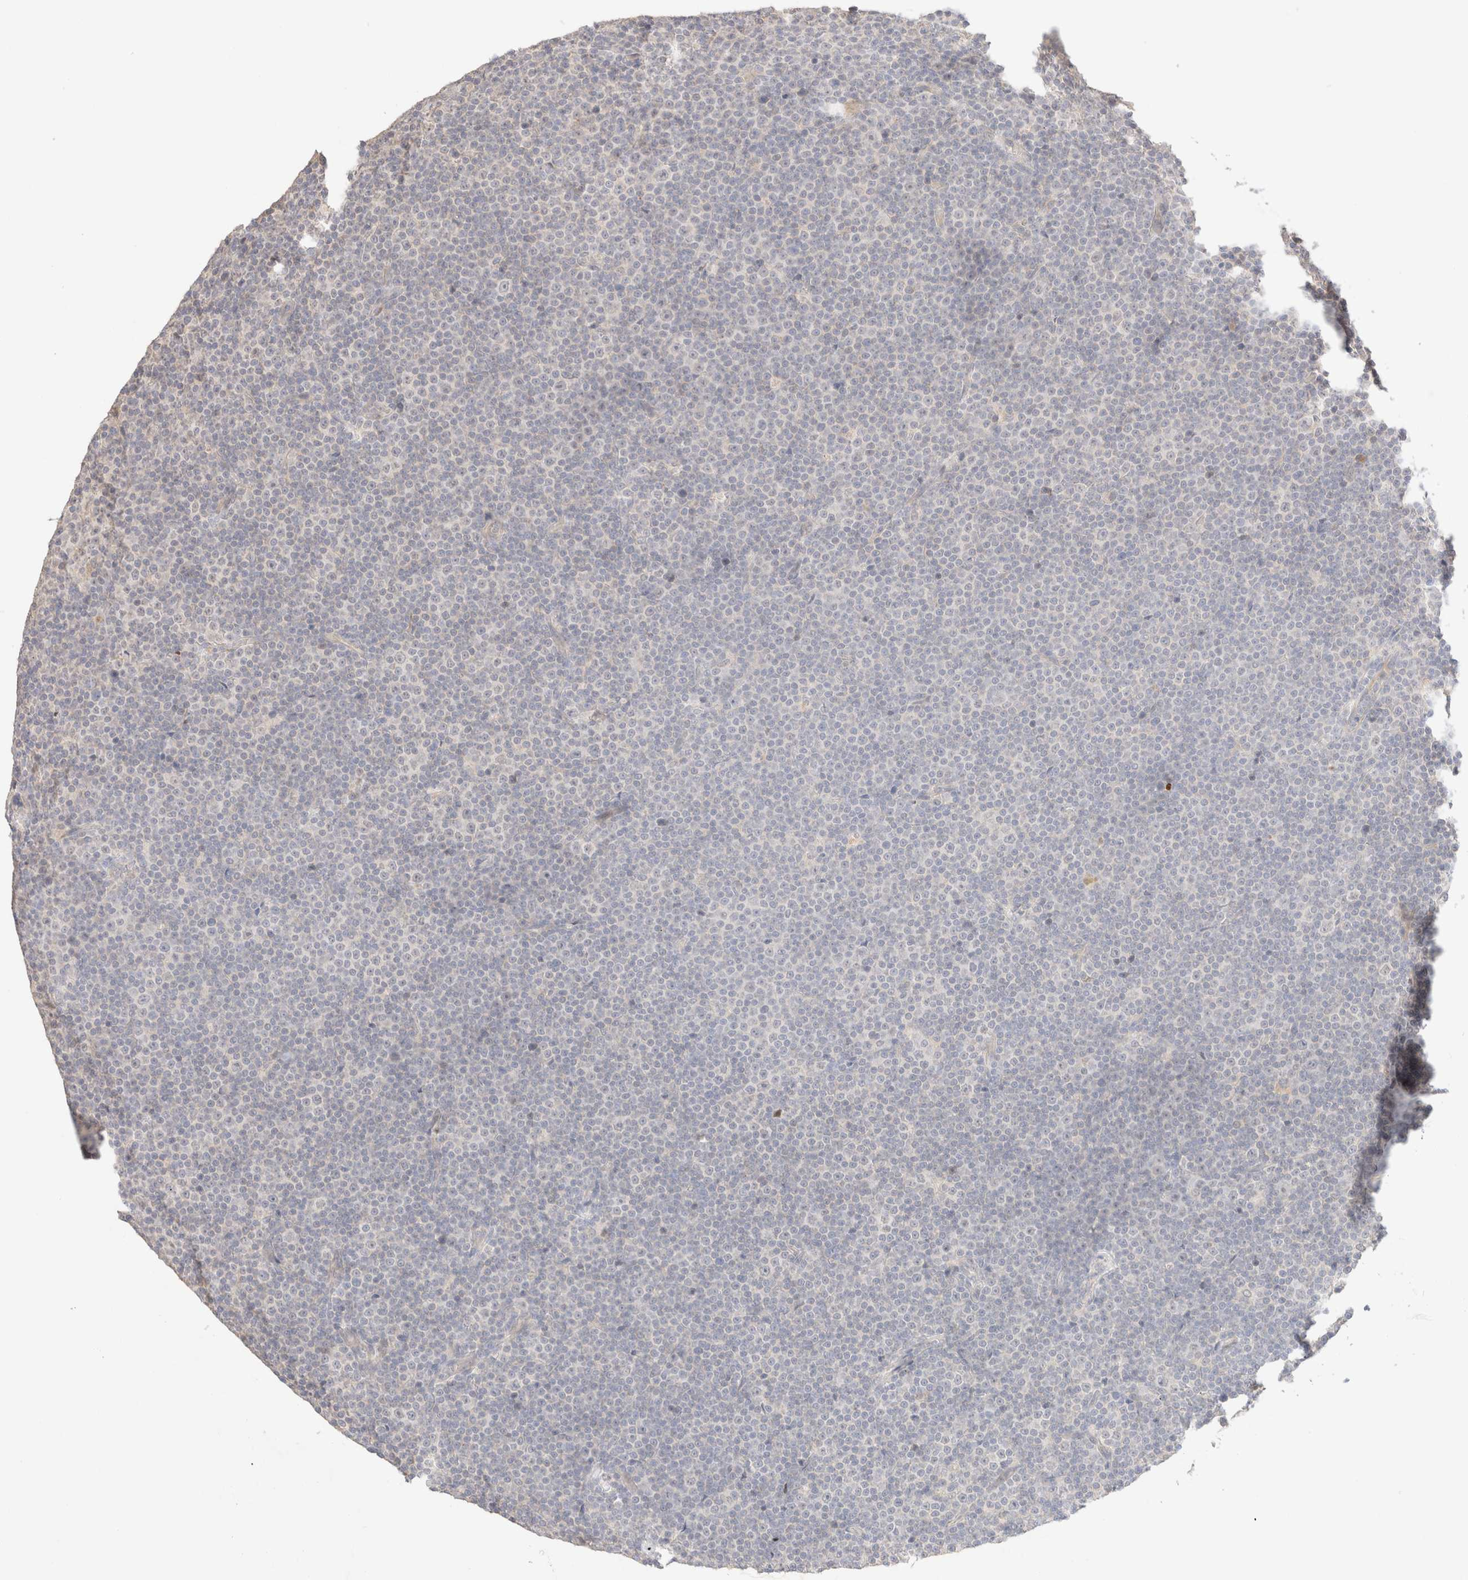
{"staining": {"intensity": "negative", "quantity": "none", "location": "none"}, "tissue": "lymphoma", "cell_type": "Tumor cells", "image_type": "cancer", "snomed": [{"axis": "morphology", "description": "Malignant lymphoma, non-Hodgkin's type, Low grade"}, {"axis": "topography", "description": "Lymph node"}], "caption": "The photomicrograph exhibits no staining of tumor cells in lymphoma.", "gene": "SNTB1", "patient": {"sex": "female", "age": 67}}